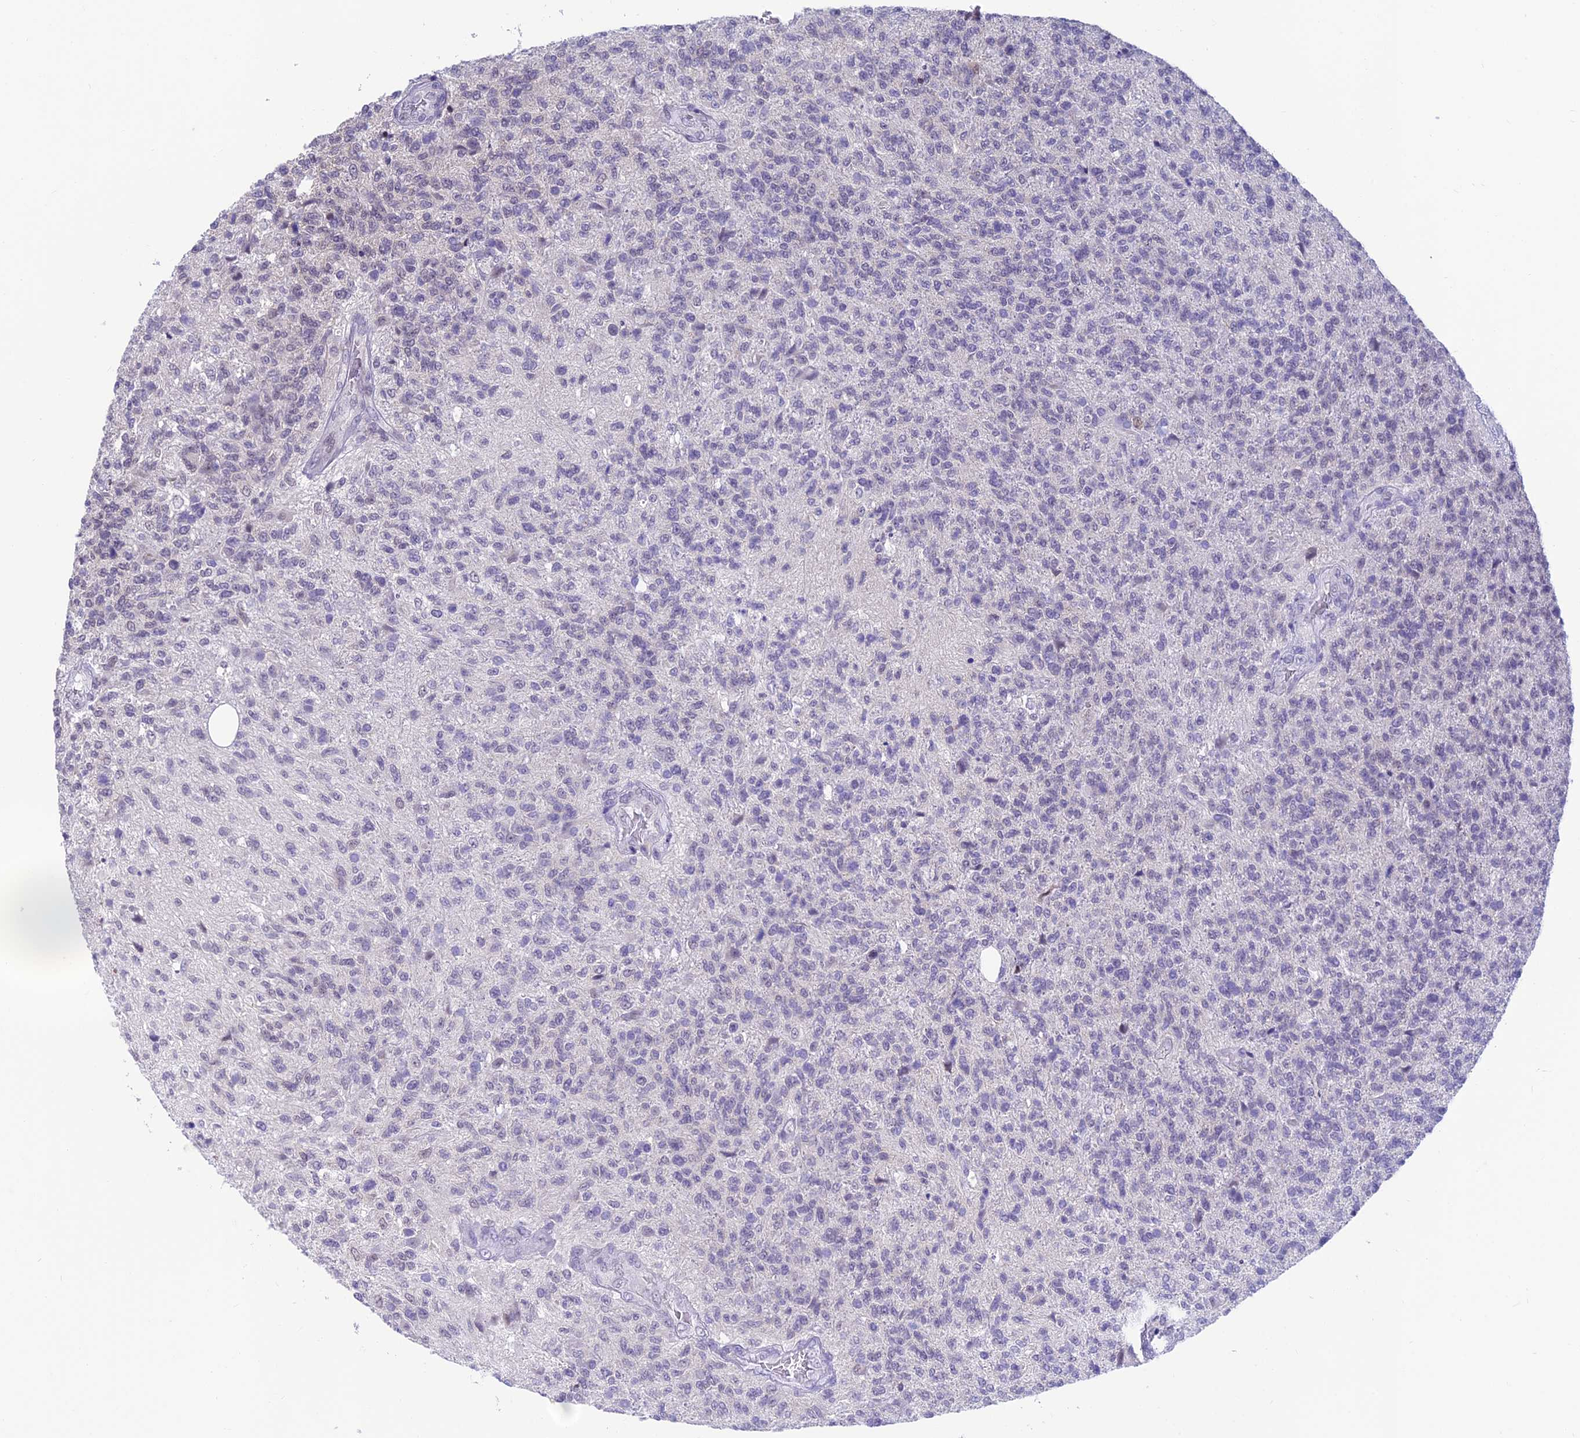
{"staining": {"intensity": "negative", "quantity": "none", "location": "none"}, "tissue": "glioma", "cell_type": "Tumor cells", "image_type": "cancer", "snomed": [{"axis": "morphology", "description": "Glioma, malignant, High grade"}, {"axis": "topography", "description": "Brain"}], "caption": "There is no significant positivity in tumor cells of malignant high-grade glioma. The staining was performed using DAB (3,3'-diaminobenzidine) to visualize the protein expression in brown, while the nuclei were stained in blue with hematoxylin (Magnification: 20x).", "gene": "KIAA1191", "patient": {"sex": "male", "age": 56}}